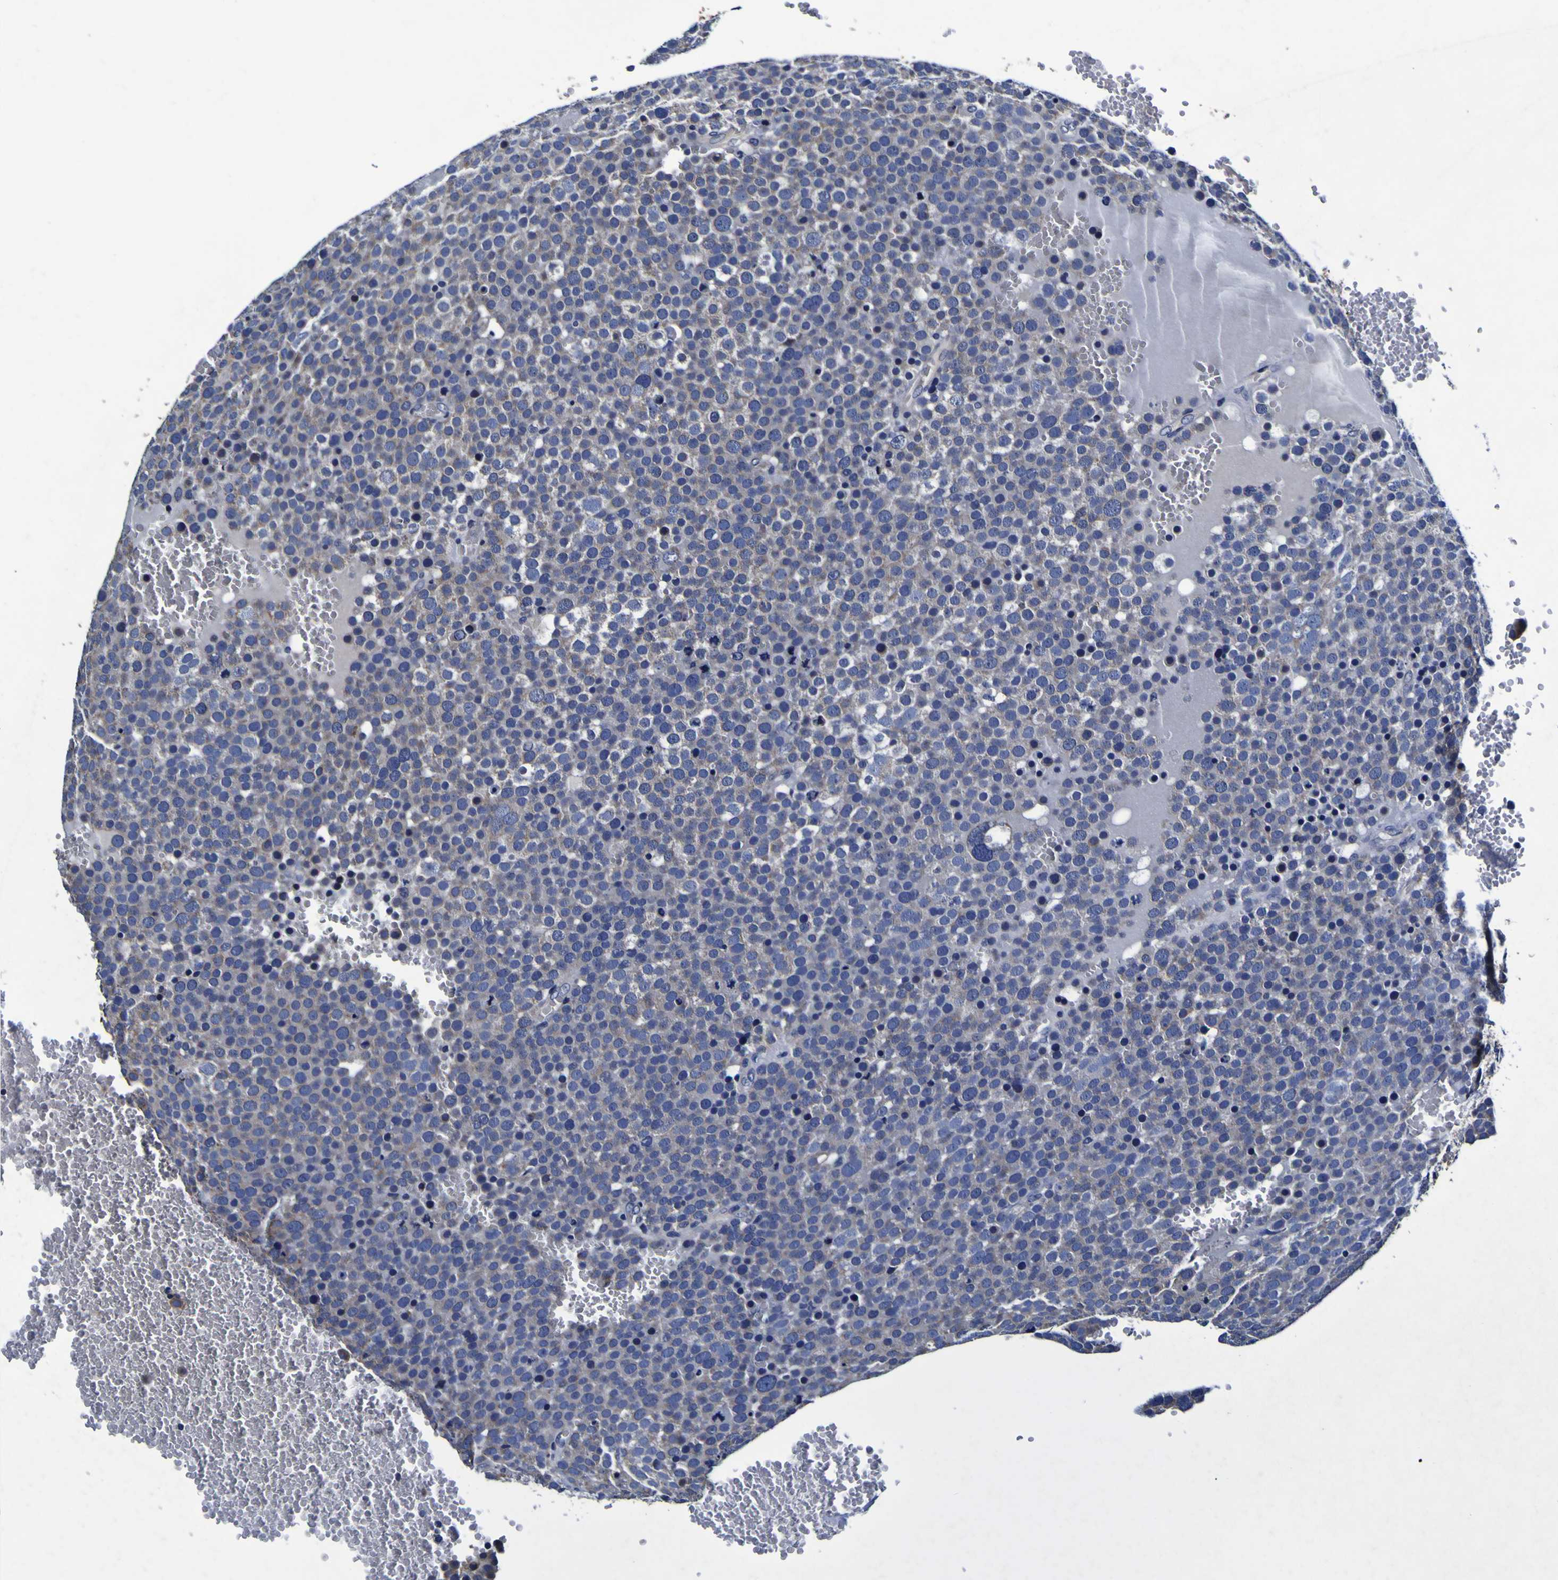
{"staining": {"intensity": "negative", "quantity": "none", "location": "none"}, "tissue": "testis cancer", "cell_type": "Tumor cells", "image_type": "cancer", "snomed": [{"axis": "morphology", "description": "Seminoma, NOS"}, {"axis": "topography", "description": "Testis"}], "caption": "Tumor cells show no significant staining in seminoma (testis).", "gene": "PANK4", "patient": {"sex": "male", "age": 71}}